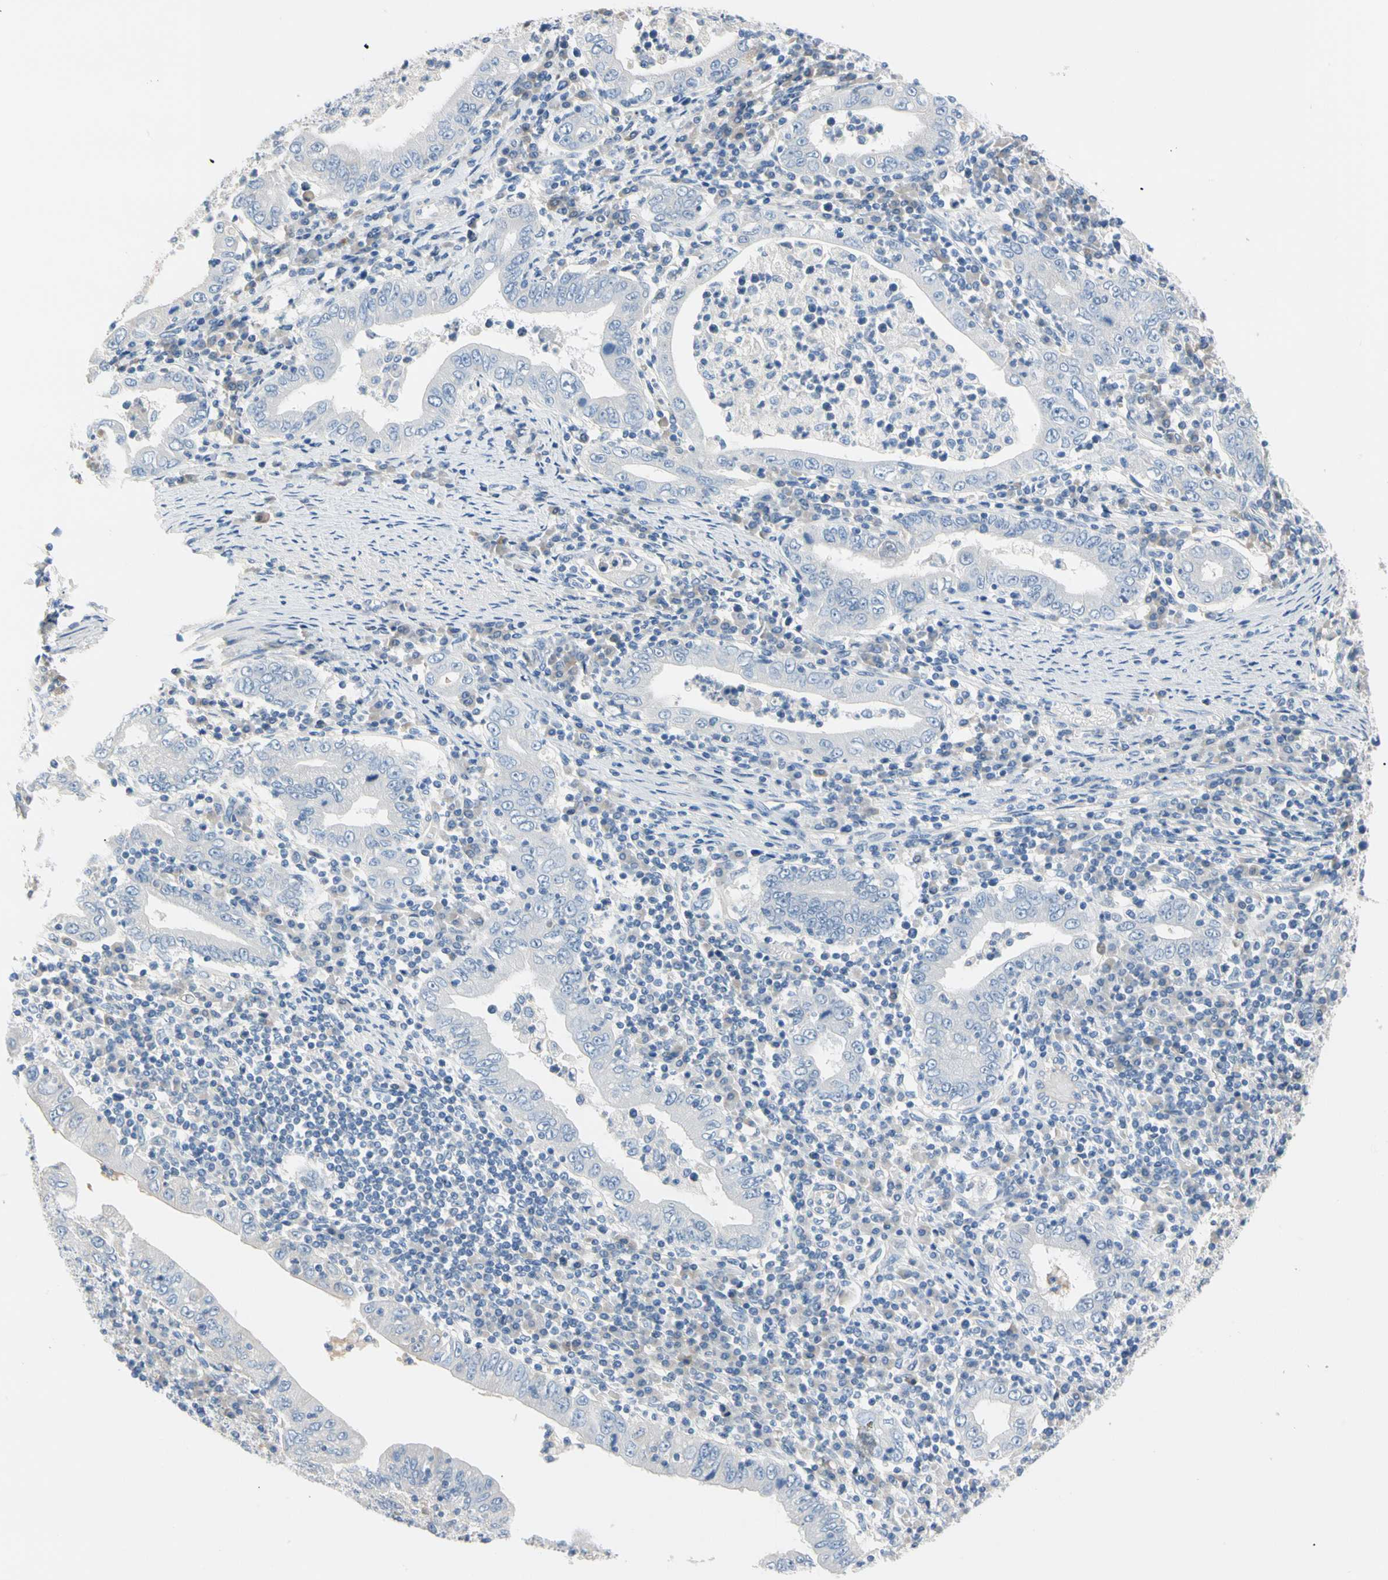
{"staining": {"intensity": "negative", "quantity": "none", "location": "none"}, "tissue": "stomach cancer", "cell_type": "Tumor cells", "image_type": "cancer", "snomed": [{"axis": "morphology", "description": "Normal tissue, NOS"}, {"axis": "morphology", "description": "Adenocarcinoma, NOS"}, {"axis": "topography", "description": "Esophagus"}, {"axis": "topography", "description": "Stomach, upper"}, {"axis": "topography", "description": "Peripheral nerve tissue"}], "caption": "Photomicrograph shows no protein expression in tumor cells of adenocarcinoma (stomach) tissue.", "gene": "MARK1", "patient": {"sex": "male", "age": 62}}